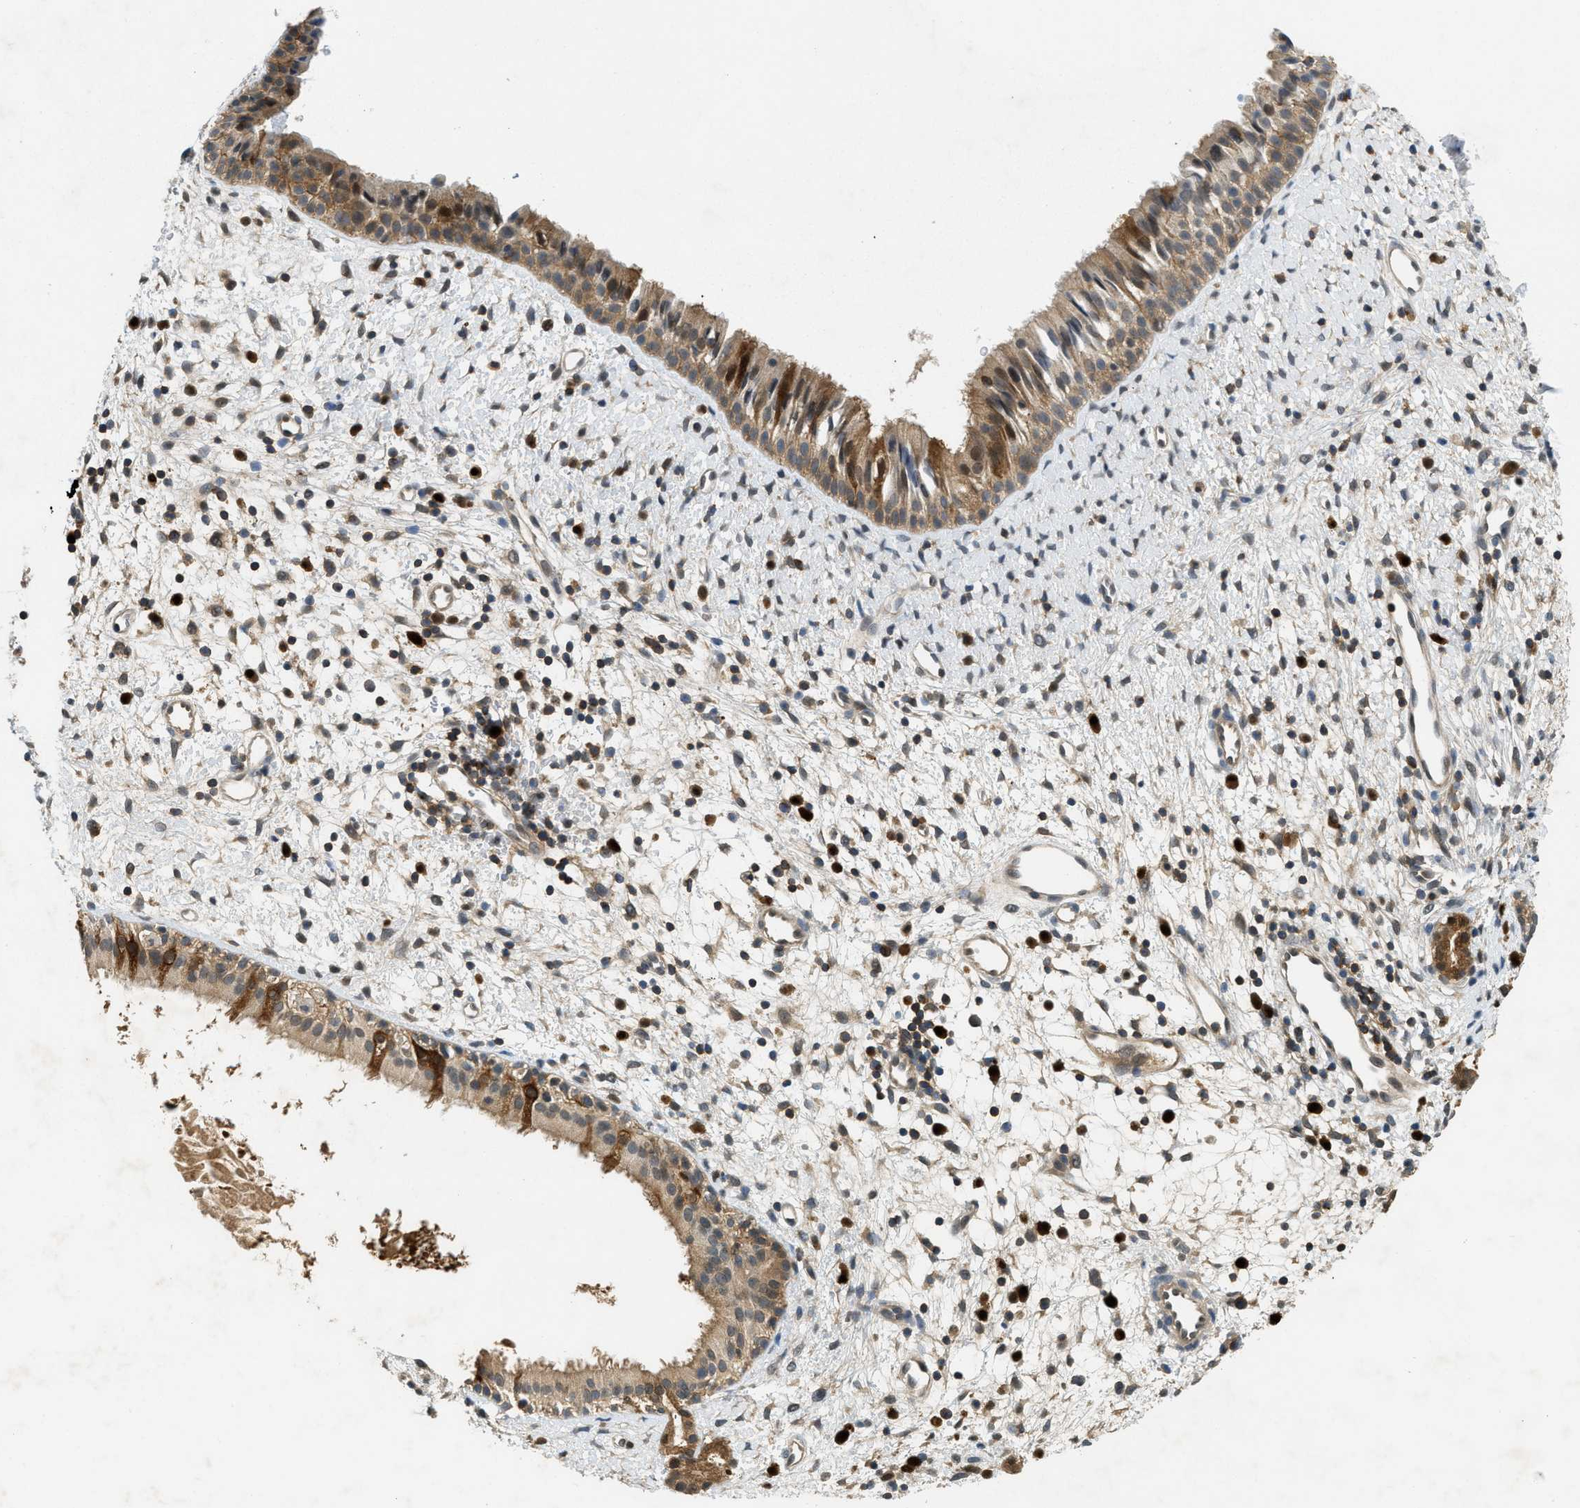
{"staining": {"intensity": "moderate", "quantity": ">75%", "location": "cytoplasmic/membranous"}, "tissue": "nasopharynx", "cell_type": "Respiratory epithelial cells", "image_type": "normal", "snomed": [{"axis": "morphology", "description": "Normal tissue, NOS"}, {"axis": "topography", "description": "Nasopharynx"}], "caption": "Immunohistochemical staining of benign nasopharynx displays moderate cytoplasmic/membranous protein expression in about >75% of respiratory epithelial cells.", "gene": "GMPPB", "patient": {"sex": "male", "age": 22}}